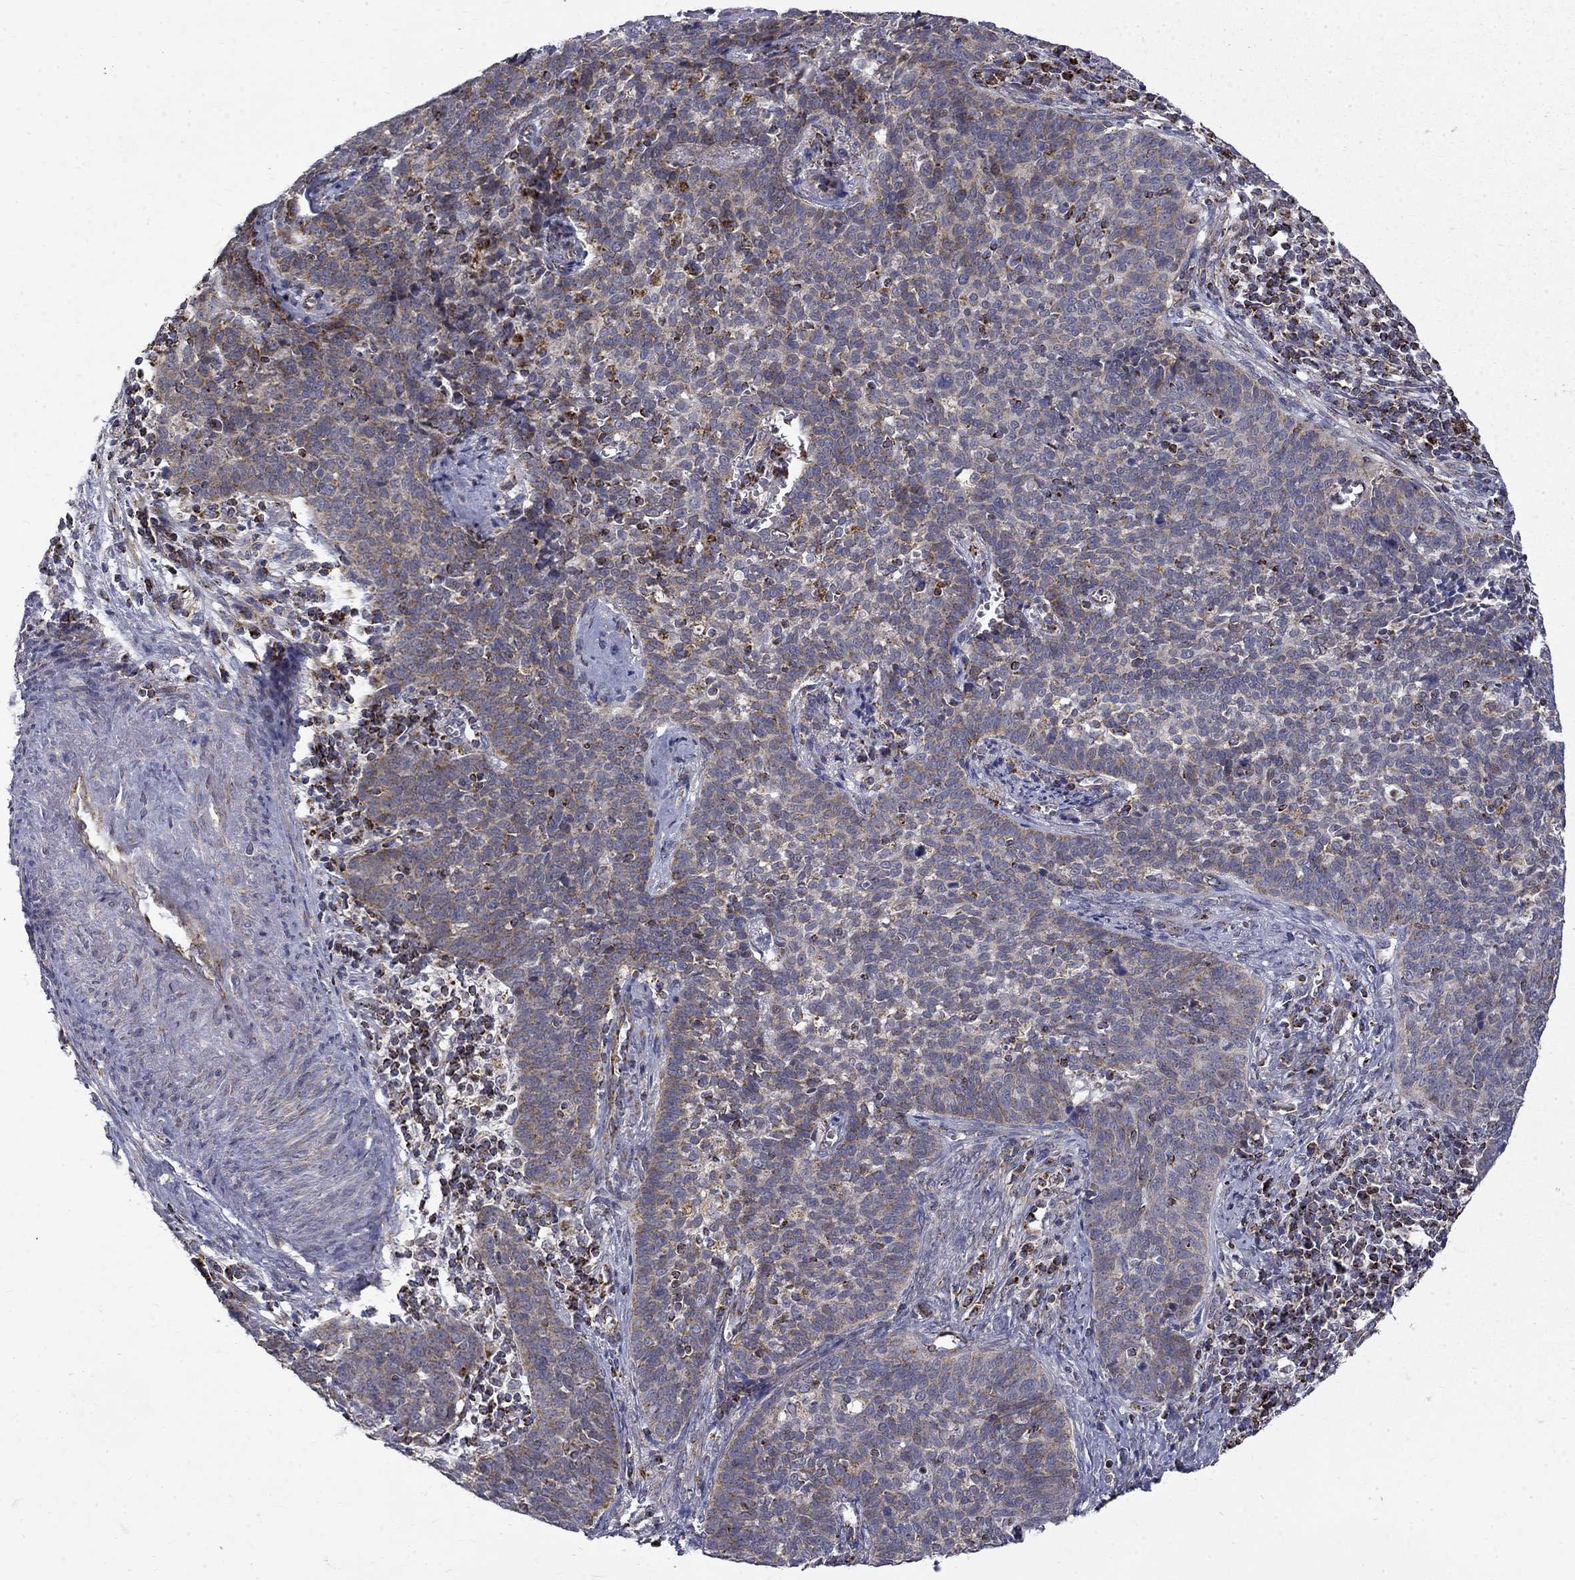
{"staining": {"intensity": "negative", "quantity": "none", "location": "none"}, "tissue": "cervical cancer", "cell_type": "Tumor cells", "image_type": "cancer", "snomed": [{"axis": "morphology", "description": "Squamous cell carcinoma, NOS"}, {"axis": "topography", "description": "Cervix"}], "caption": "The IHC image has no significant positivity in tumor cells of squamous cell carcinoma (cervical) tissue. The staining is performed using DAB (3,3'-diaminobenzidine) brown chromogen with nuclei counter-stained in using hematoxylin.", "gene": "PCBP3", "patient": {"sex": "female", "age": 39}}